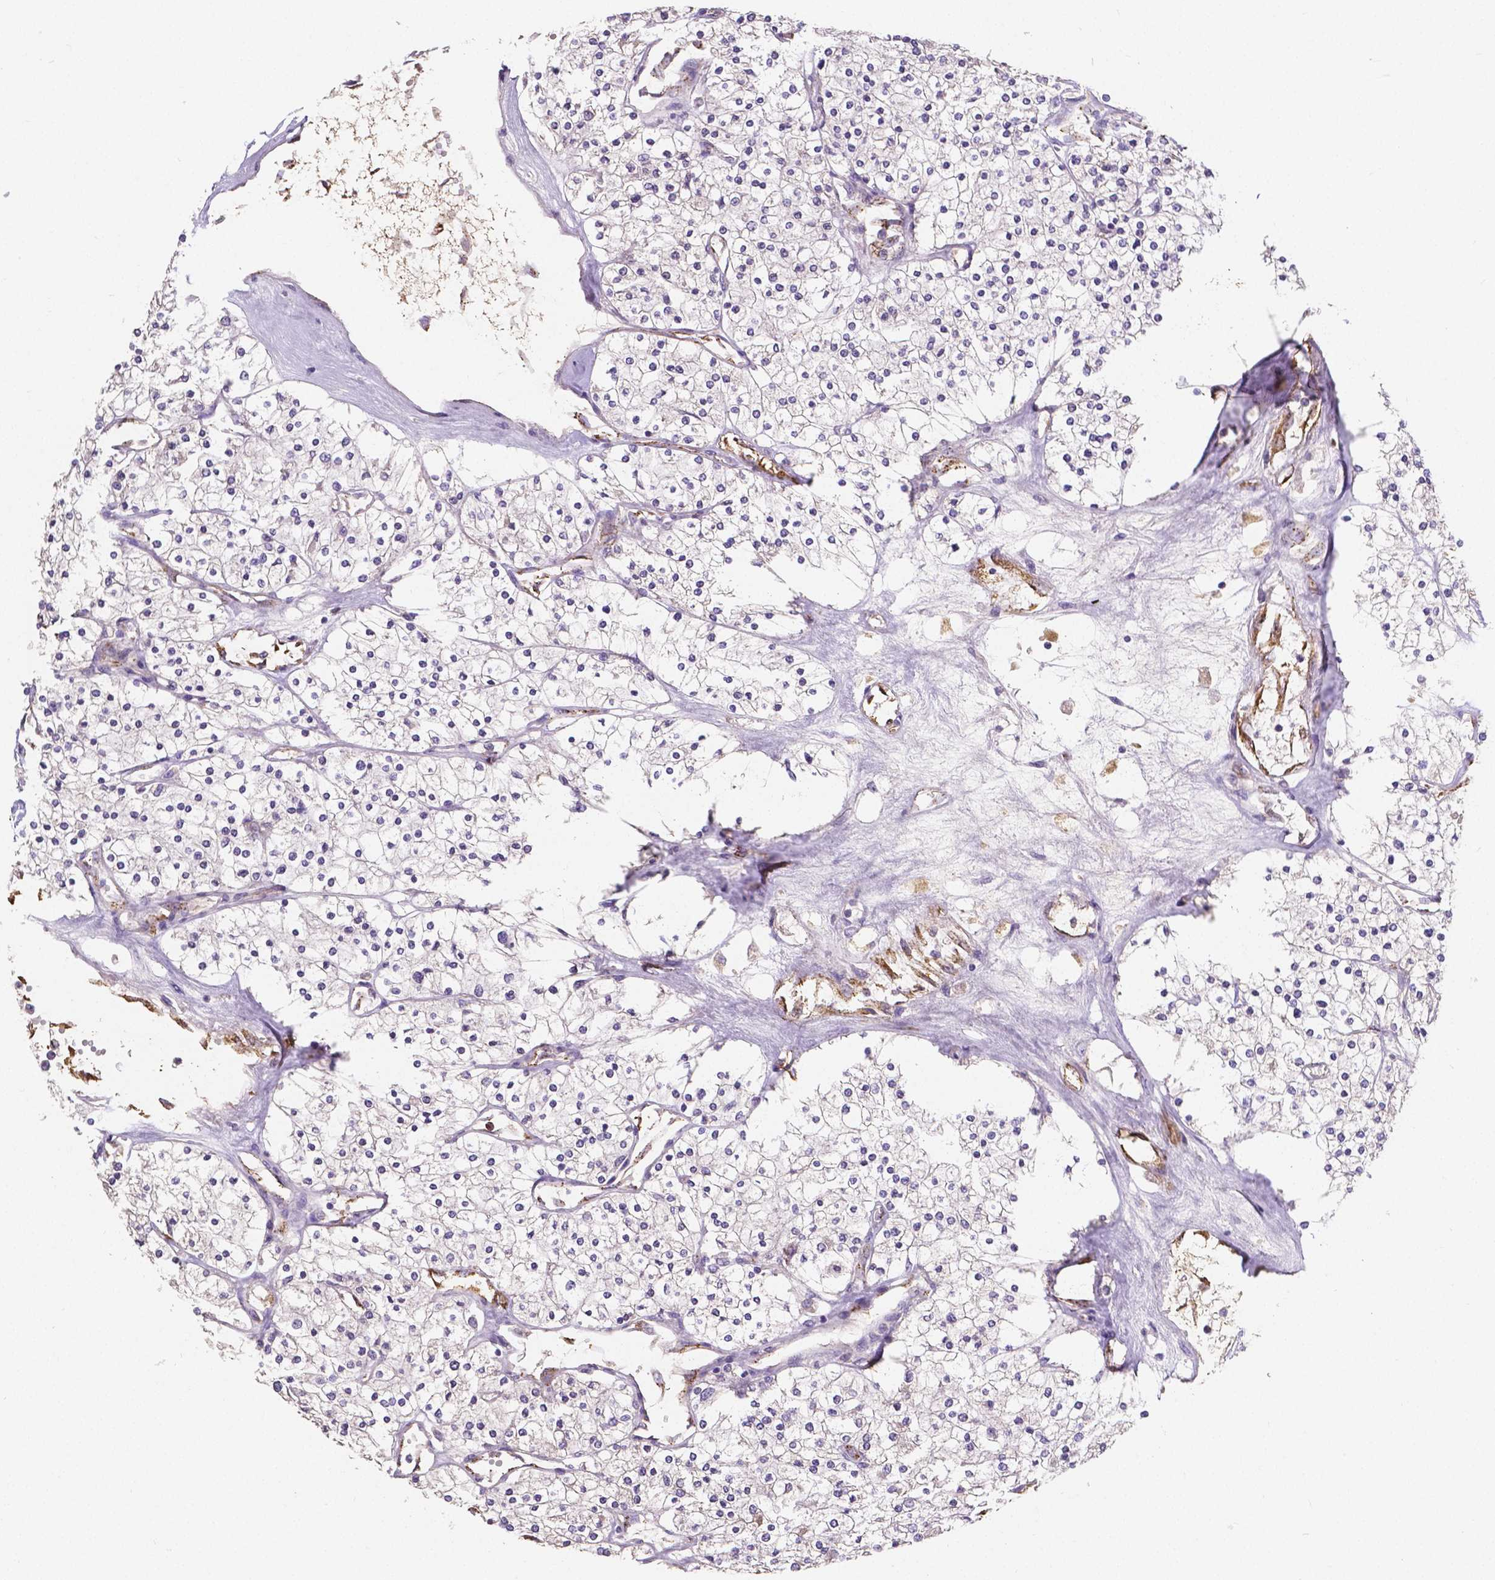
{"staining": {"intensity": "negative", "quantity": "none", "location": "none"}, "tissue": "renal cancer", "cell_type": "Tumor cells", "image_type": "cancer", "snomed": [{"axis": "morphology", "description": "Adenocarcinoma, NOS"}, {"axis": "topography", "description": "Kidney"}], "caption": "IHC of human renal cancer (adenocarcinoma) exhibits no expression in tumor cells.", "gene": "ELAVL2", "patient": {"sex": "male", "age": 80}}